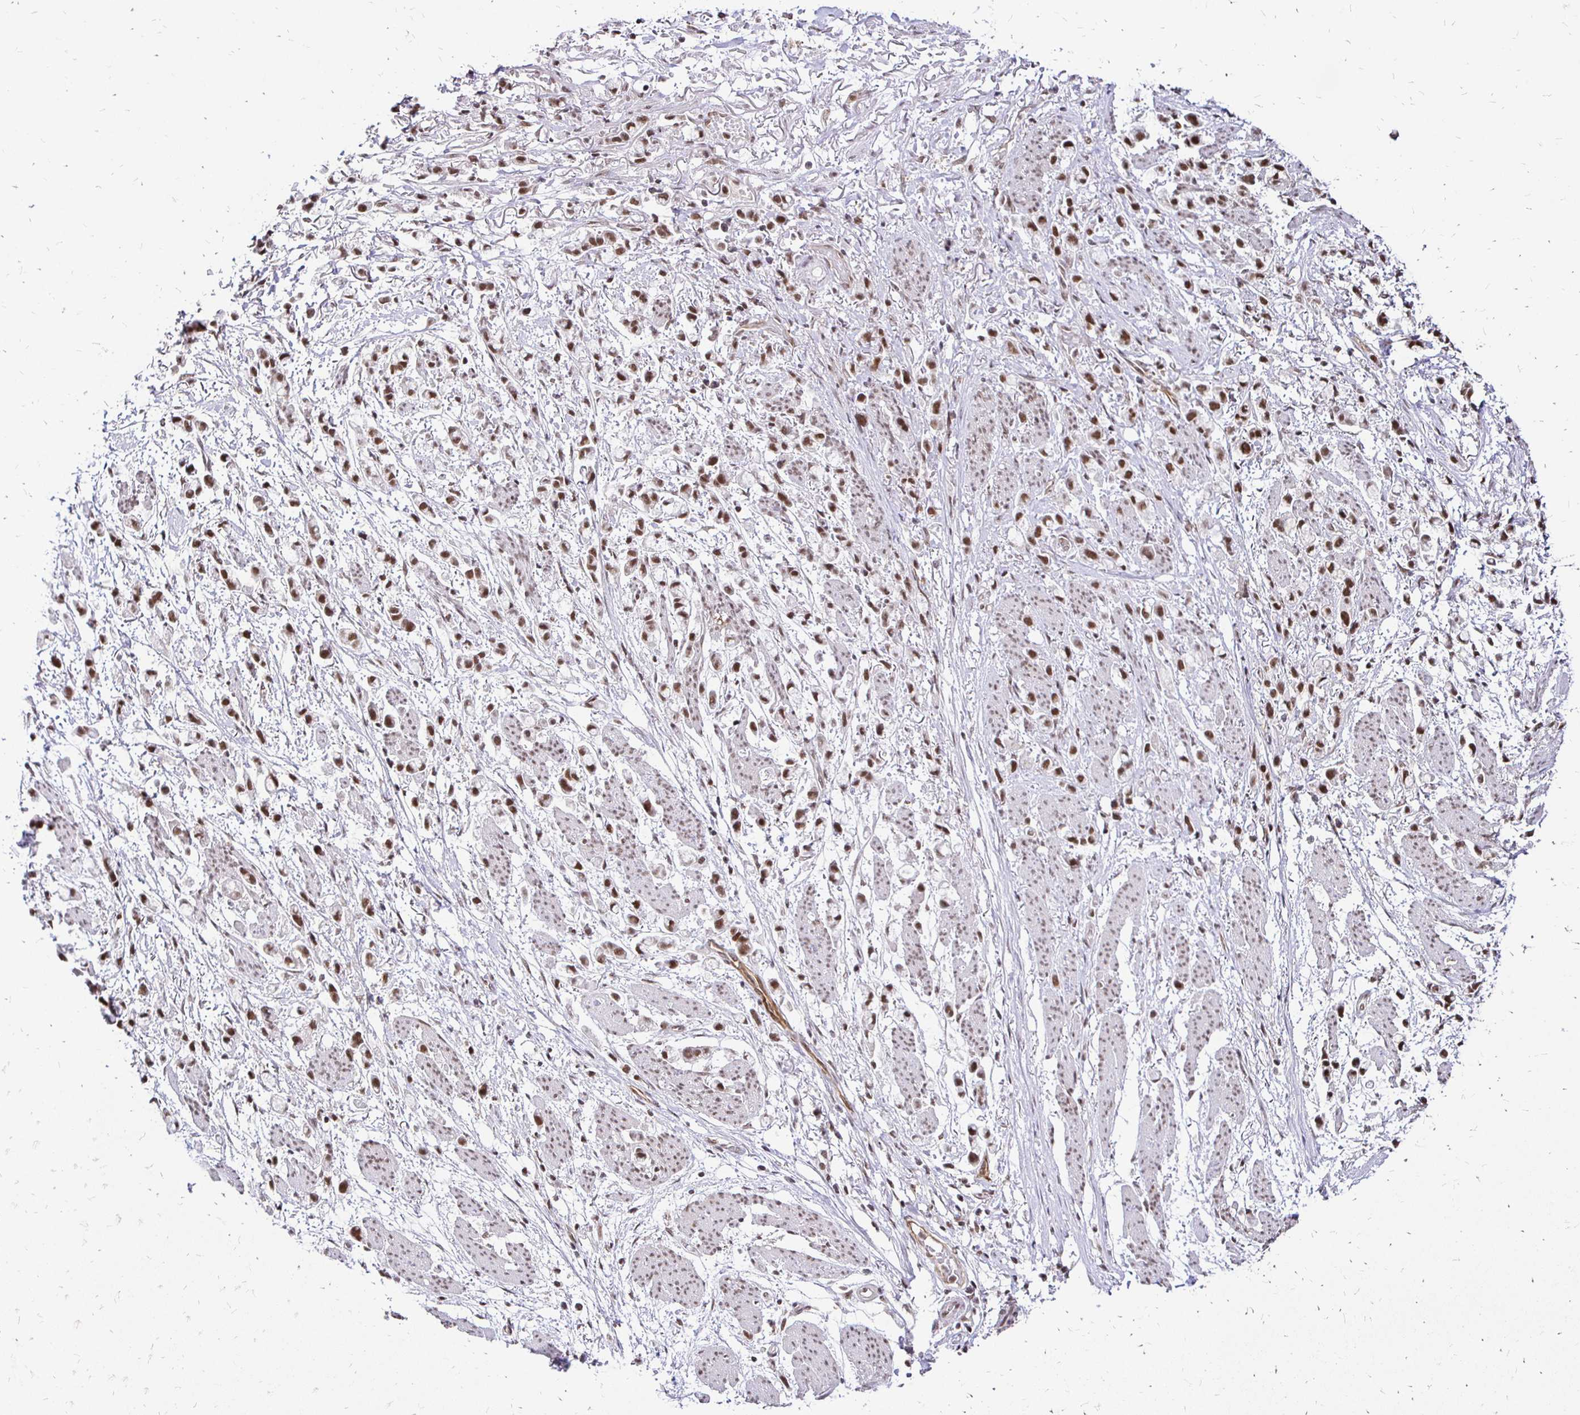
{"staining": {"intensity": "moderate", "quantity": ">75%", "location": "nuclear"}, "tissue": "stomach cancer", "cell_type": "Tumor cells", "image_type": "cancer", "snomed": [{"axis": "morphology", "description": "Adenocarcinoma, NOS"}, {"axis": "topography", "description": "Stomach"}], "caption": "Immunohistochemical staining of human stomach adenocarcinoma exhibits medium levels of moderate nuclear expression in about >75% of tumor cells. Using DAB (brown) and hematoxylin (blue) stains, captured at high magnification using brightfield microscopy.", "gene": "SIN3A", "patient": {"sex": "female", "age": 81}}